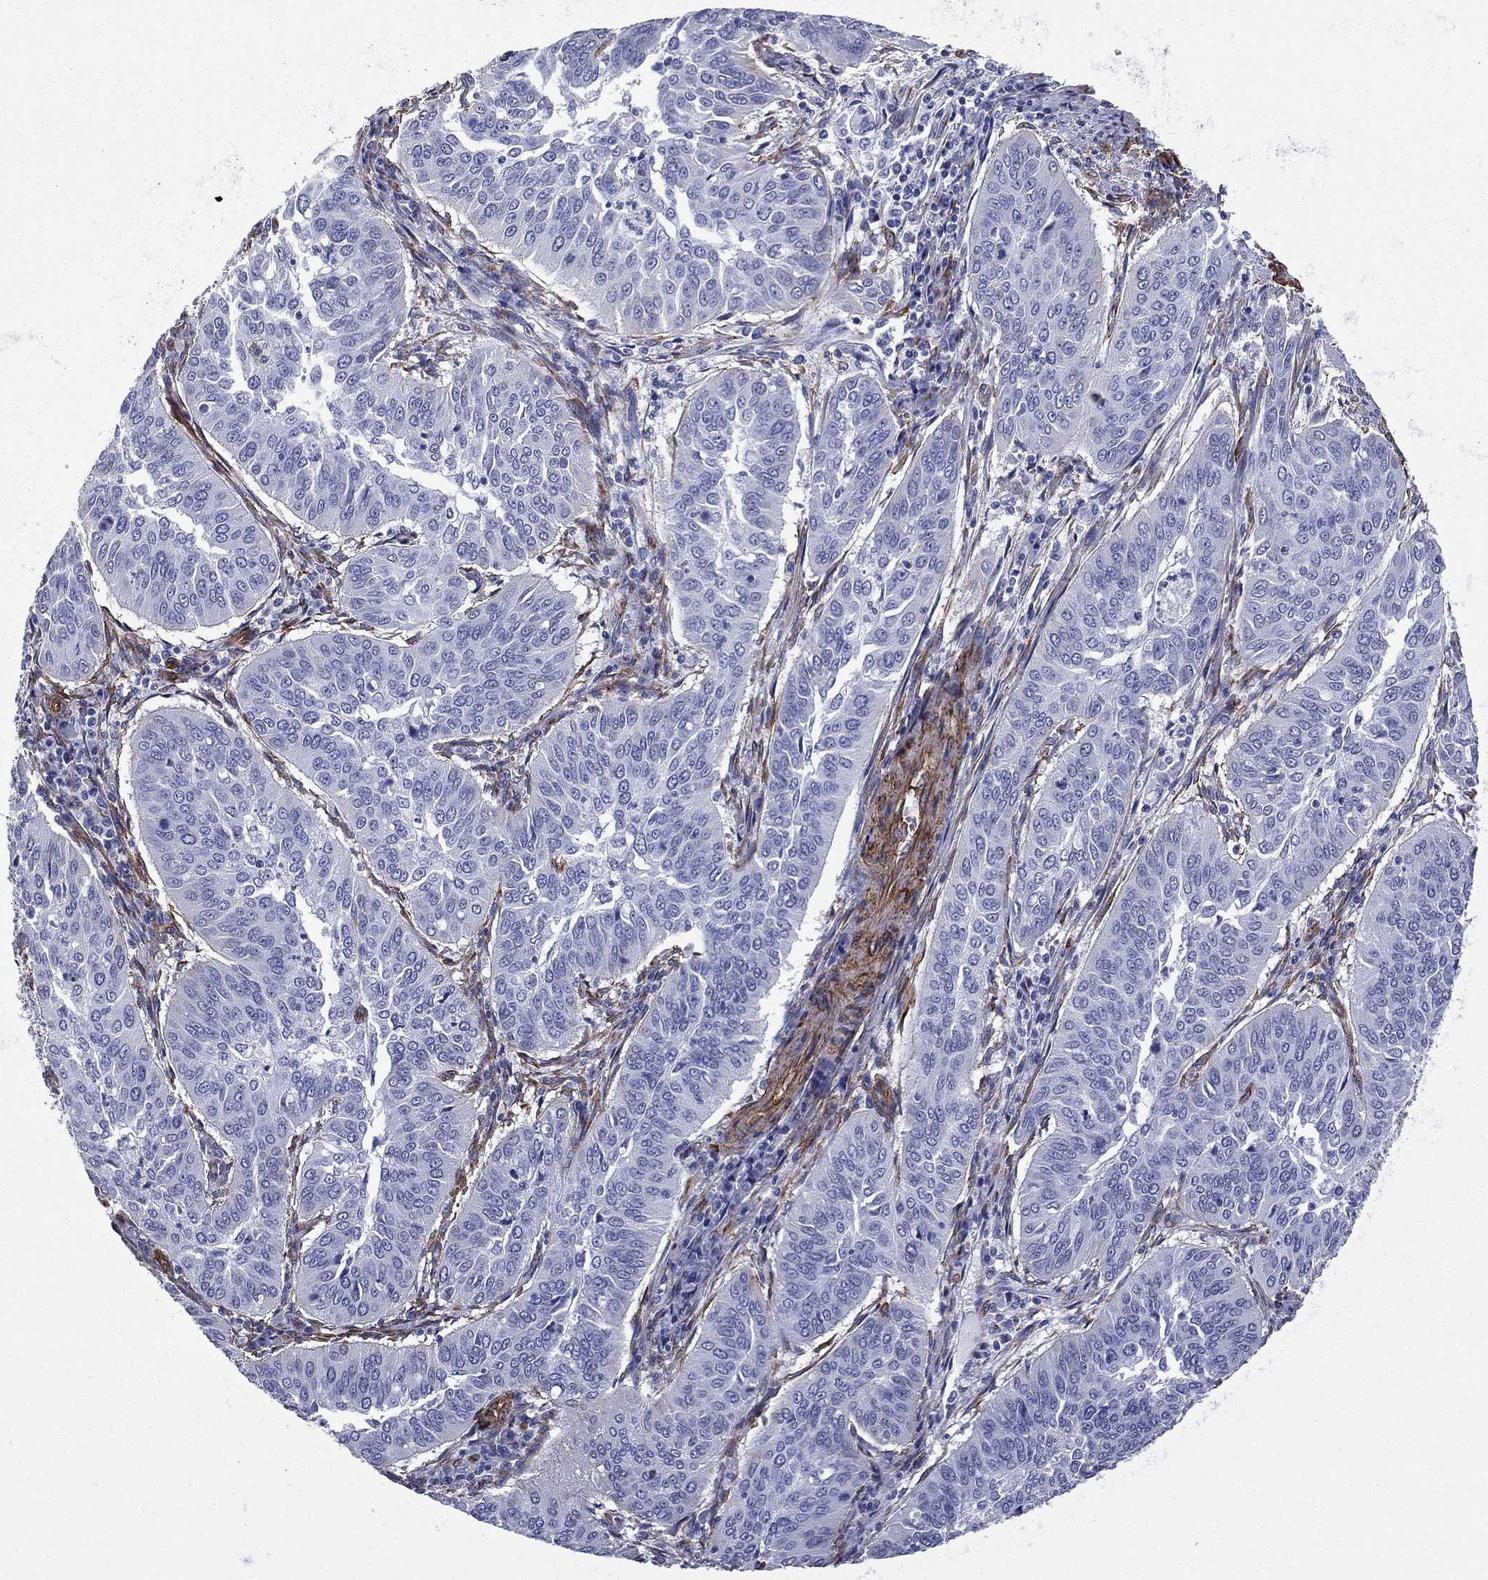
{"staining": {"intensity": "negative", "quantity": "none", "location": "none"}, "tissue": "cervical cancer", "cell_type": "Tumor cells", "image_type": "cancer", "snomed": [{"axis": "morphology", "description": "Normal tissue, NOS"}, {"axis": "morphology", "description": "Squamous cell carcinoma, NOS"}, {"axis": "topography", "description": "Cervix"}], "caption": "Immunohistochemistry micrograph of squamous cell carcinoma (cervical) stained for a protein (brown), which reveals no expression in tumor cells. Nuclei are stained in blue.", "gene": "CAVIN3", "patient": {"sex": "female", "age": 39}}